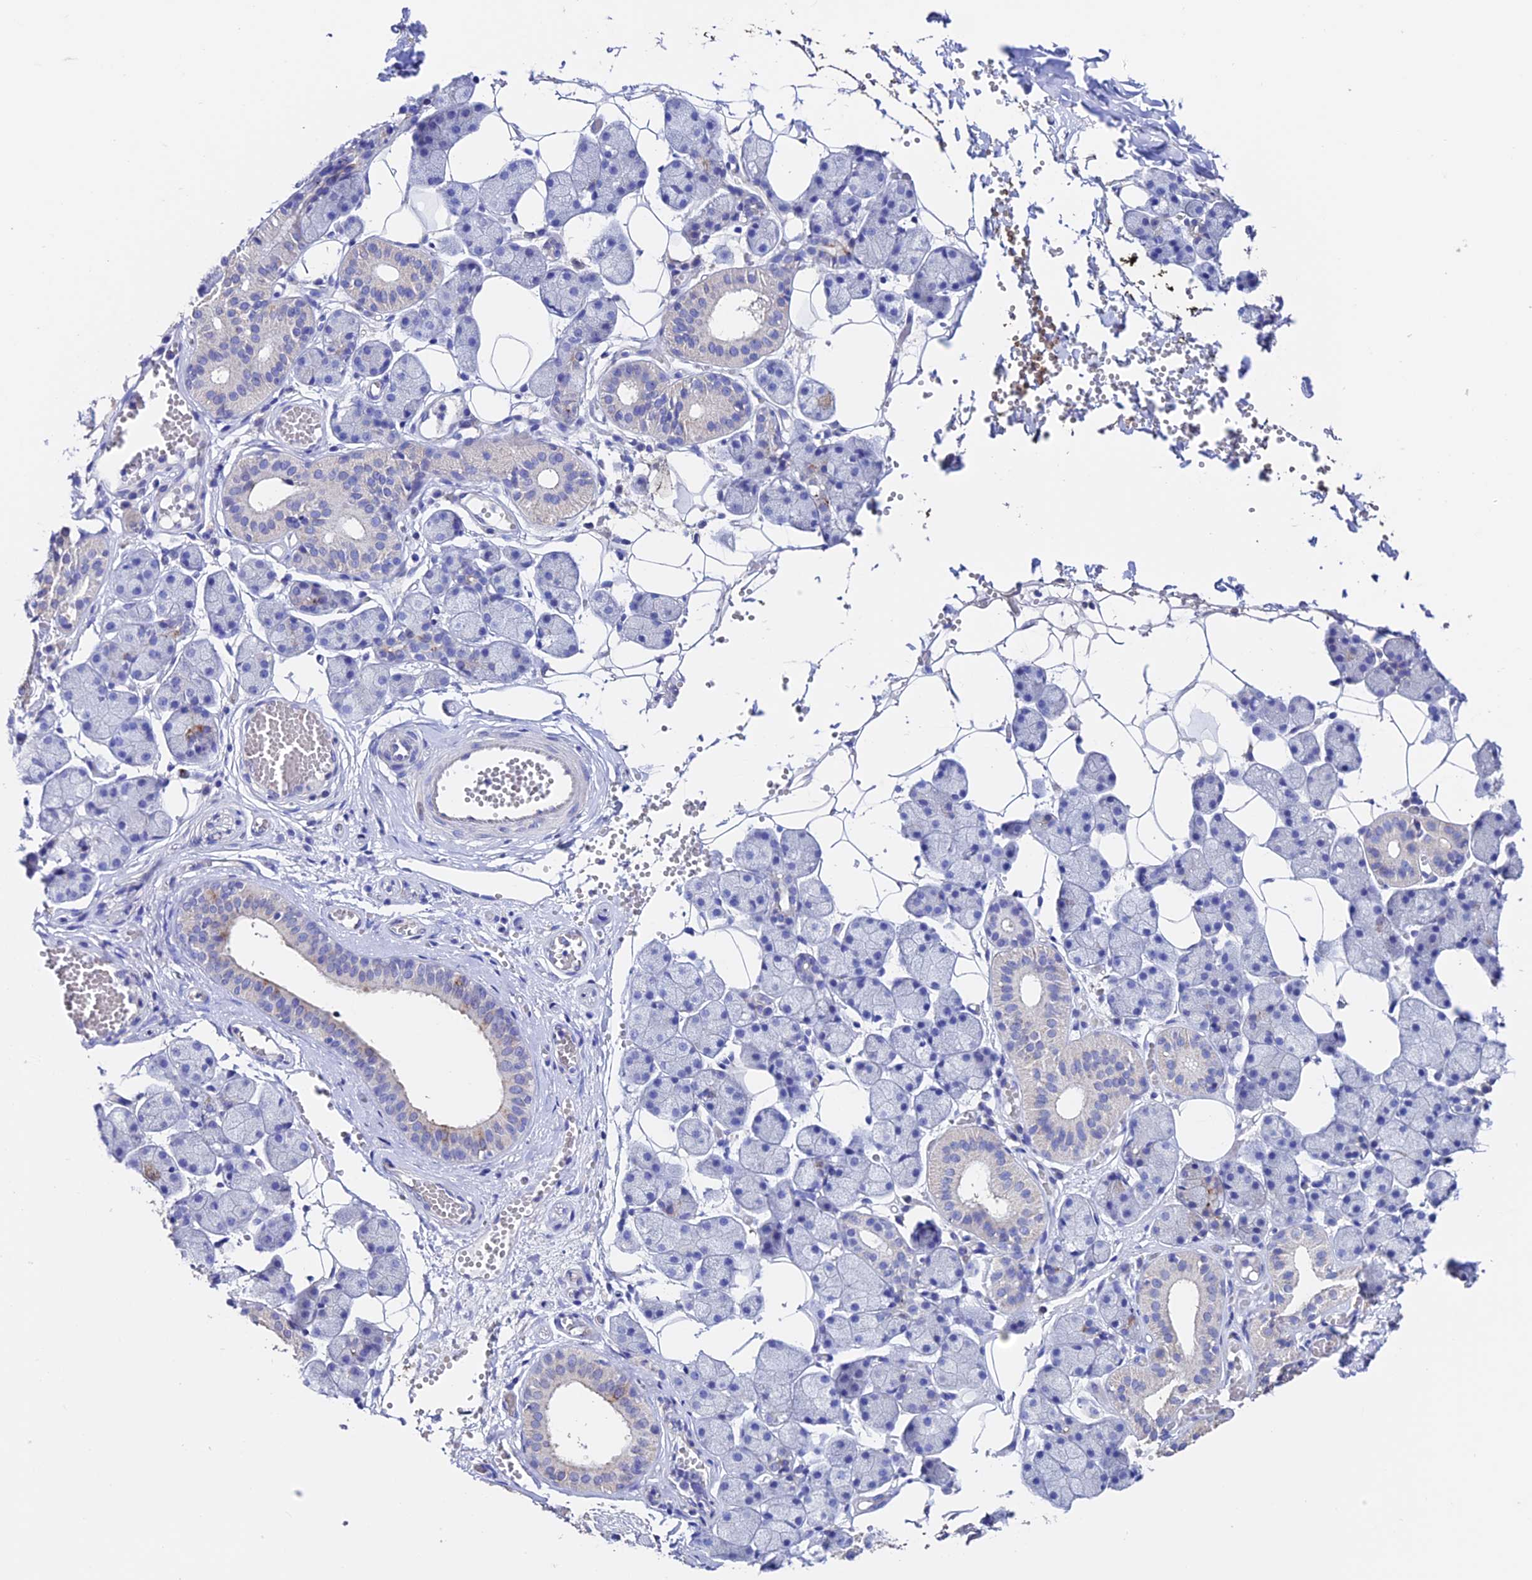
{"staining": {"intensity": "moderate", "quantity": "<25%", "location": "cytoplasmic/membranous"}, "tissue": "salivary gland", "cell_type": "Glandular cells", "image_type": "normal", "snomed": [{"axis": "morphology", "description": "Normal tissue, NOS"}, {"axis": "topography", "description": "Salivary gland"}], "caption": "Protein staining demonstrates moderate cytoplasmic/membranous positivity in about <25% of glandular cells in unremarkable salivary gland. (DAB (3,3'-diaminobenzidine) = brown stain, brightfield microscopy at high magnification).", "gene": "ESM1", "patient": {"sex": "female", "age": 33}}